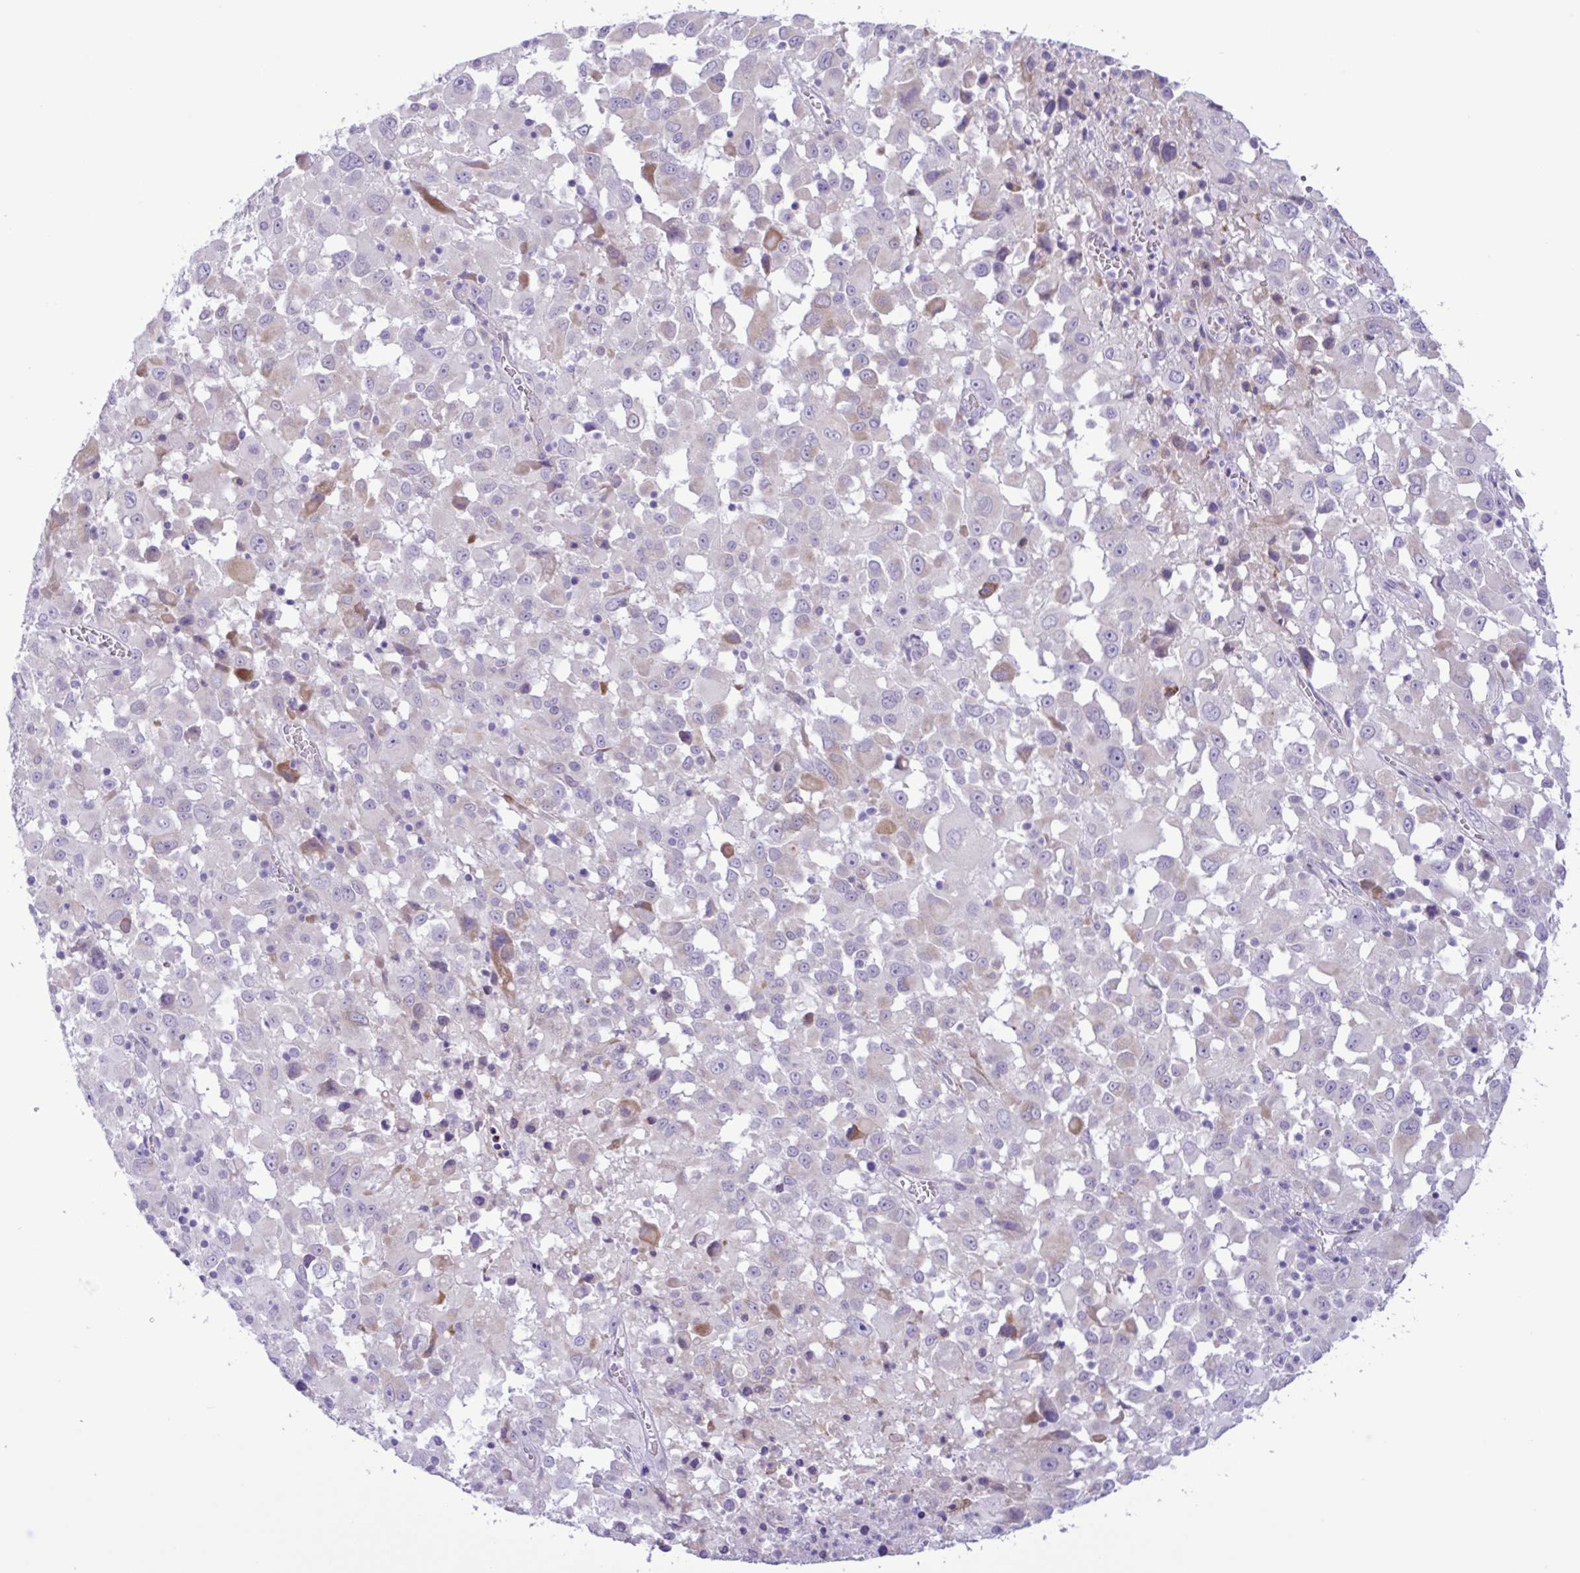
{"staining": {"intensity": "negative", "quantity": "none", "location": "none"}, "tissue": "melanoma", "cell_type": "Tumor cells", "image_type": "cancer", "snomed": [{"axis": "morphology", "description": "Malignant melanoma, Metastatic site"}, {"axis": "topography", "description": "Soft tissue"}], "caption": "Immunohistochemistry (IHC) of human malignant melanoma (metastatic site) displays no positivity in tumor cells.", "gene": "SREBF1", "patient": {"sex": "male", "age": 50}}